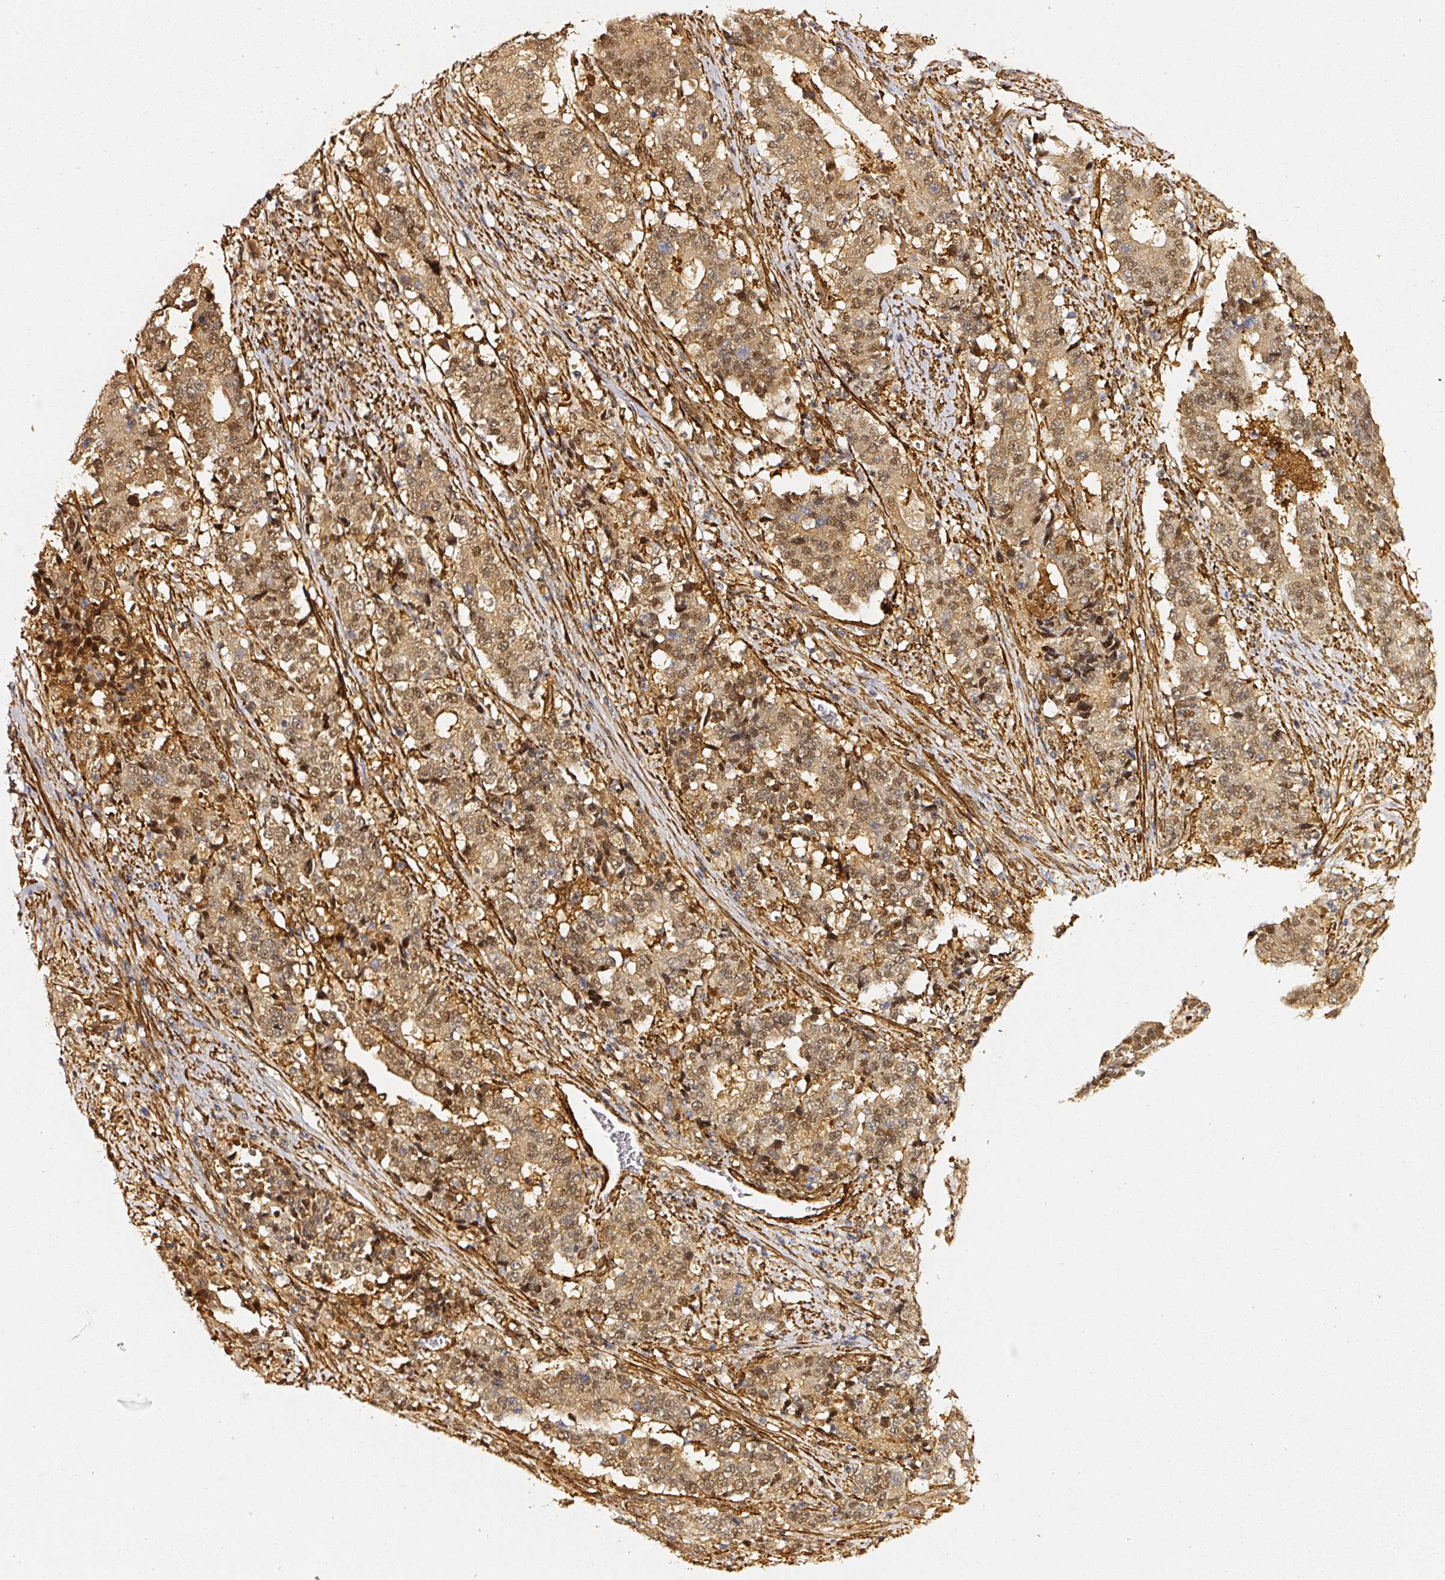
{"staining": {"intensity": "moderate", "quantity": ">75%", "location": "cytoplasmic/membranous,nuclear"}, "tissue": "stomach cancer", "cell_type": "Tumor cells", "image_type": "cancer", "snomed": [{"axis": "morphology", "description": "Adenocarcinoma, NOS"}, {"axis": "topography", "description": "Stomach"}], "caption": "DAB (3,3'-diaminobenzidine) immunohistochemical staining of stomach cancer (adenocarcinoma) demonstrates moderate cytoplasmic/membranous and nuclear protein expression in about >75% of tumor cells.", "gene": "PSMD1", "patient": {"sex": "male", "age": 59}}